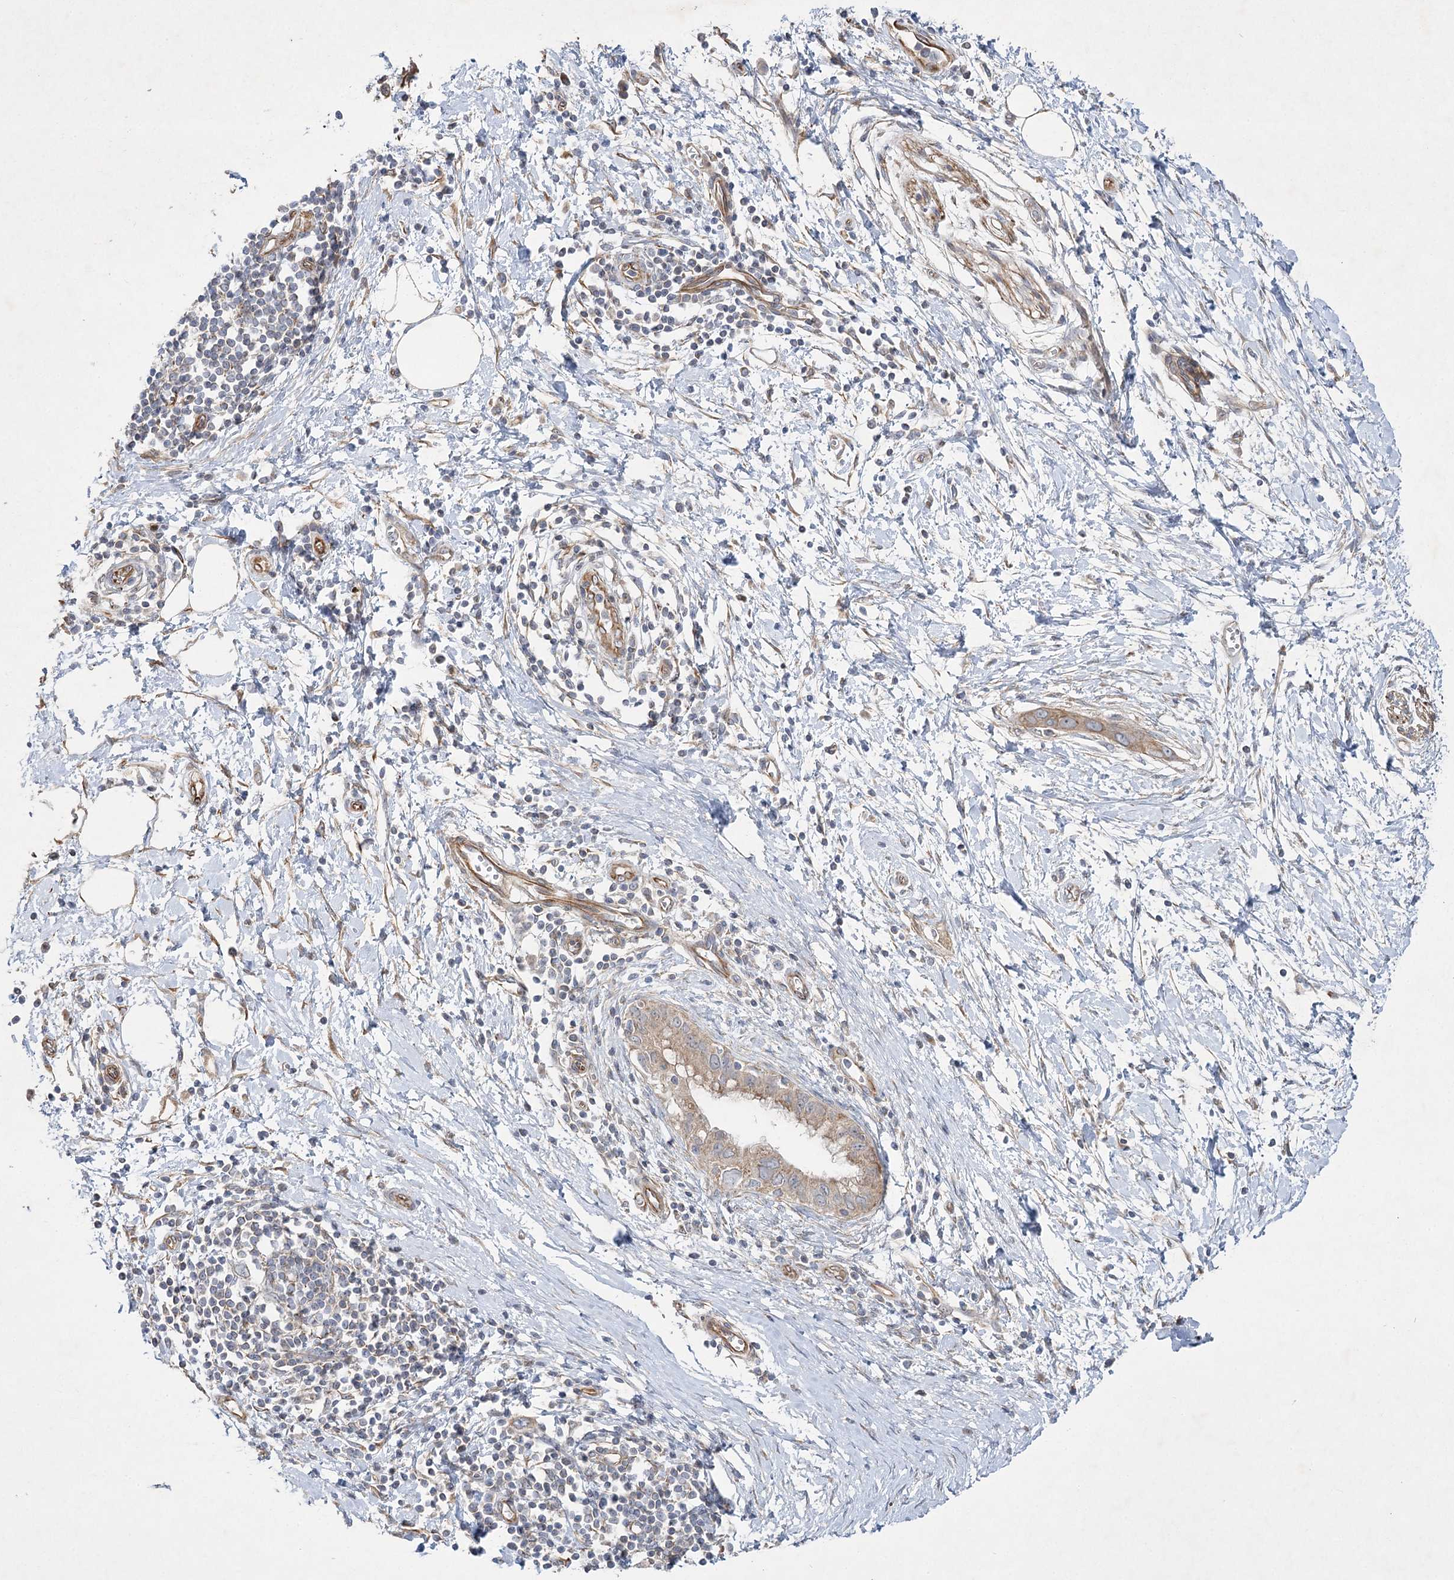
{"staining": {"intensity": "moderate", "quantity": "25%-75%", "location": "cytoplasmic/membranous"}, "tissue": "pancreatic cancer", "cell_type": "Tumor cells", "image_type": "cancer", "snomed": [{"axis": "morphology", "description": "Normal tissue, NOS"}, {"axis": "morphology", "description": "Adenocarcinoma, NOS"}, {"axis": "topography", "description": "Pancreas"}, {"axis": "topography", "description": "Peripheral nerve tissue"}], "caption": "Brown immunohistochemical staining in human pancreatic cancer shows moderate cytoplasmic/membranous staining in approximately 25%-75% of tumor cells.", "gene": "KIAA0825", "patient": {"sex": "male", "age": 59}}